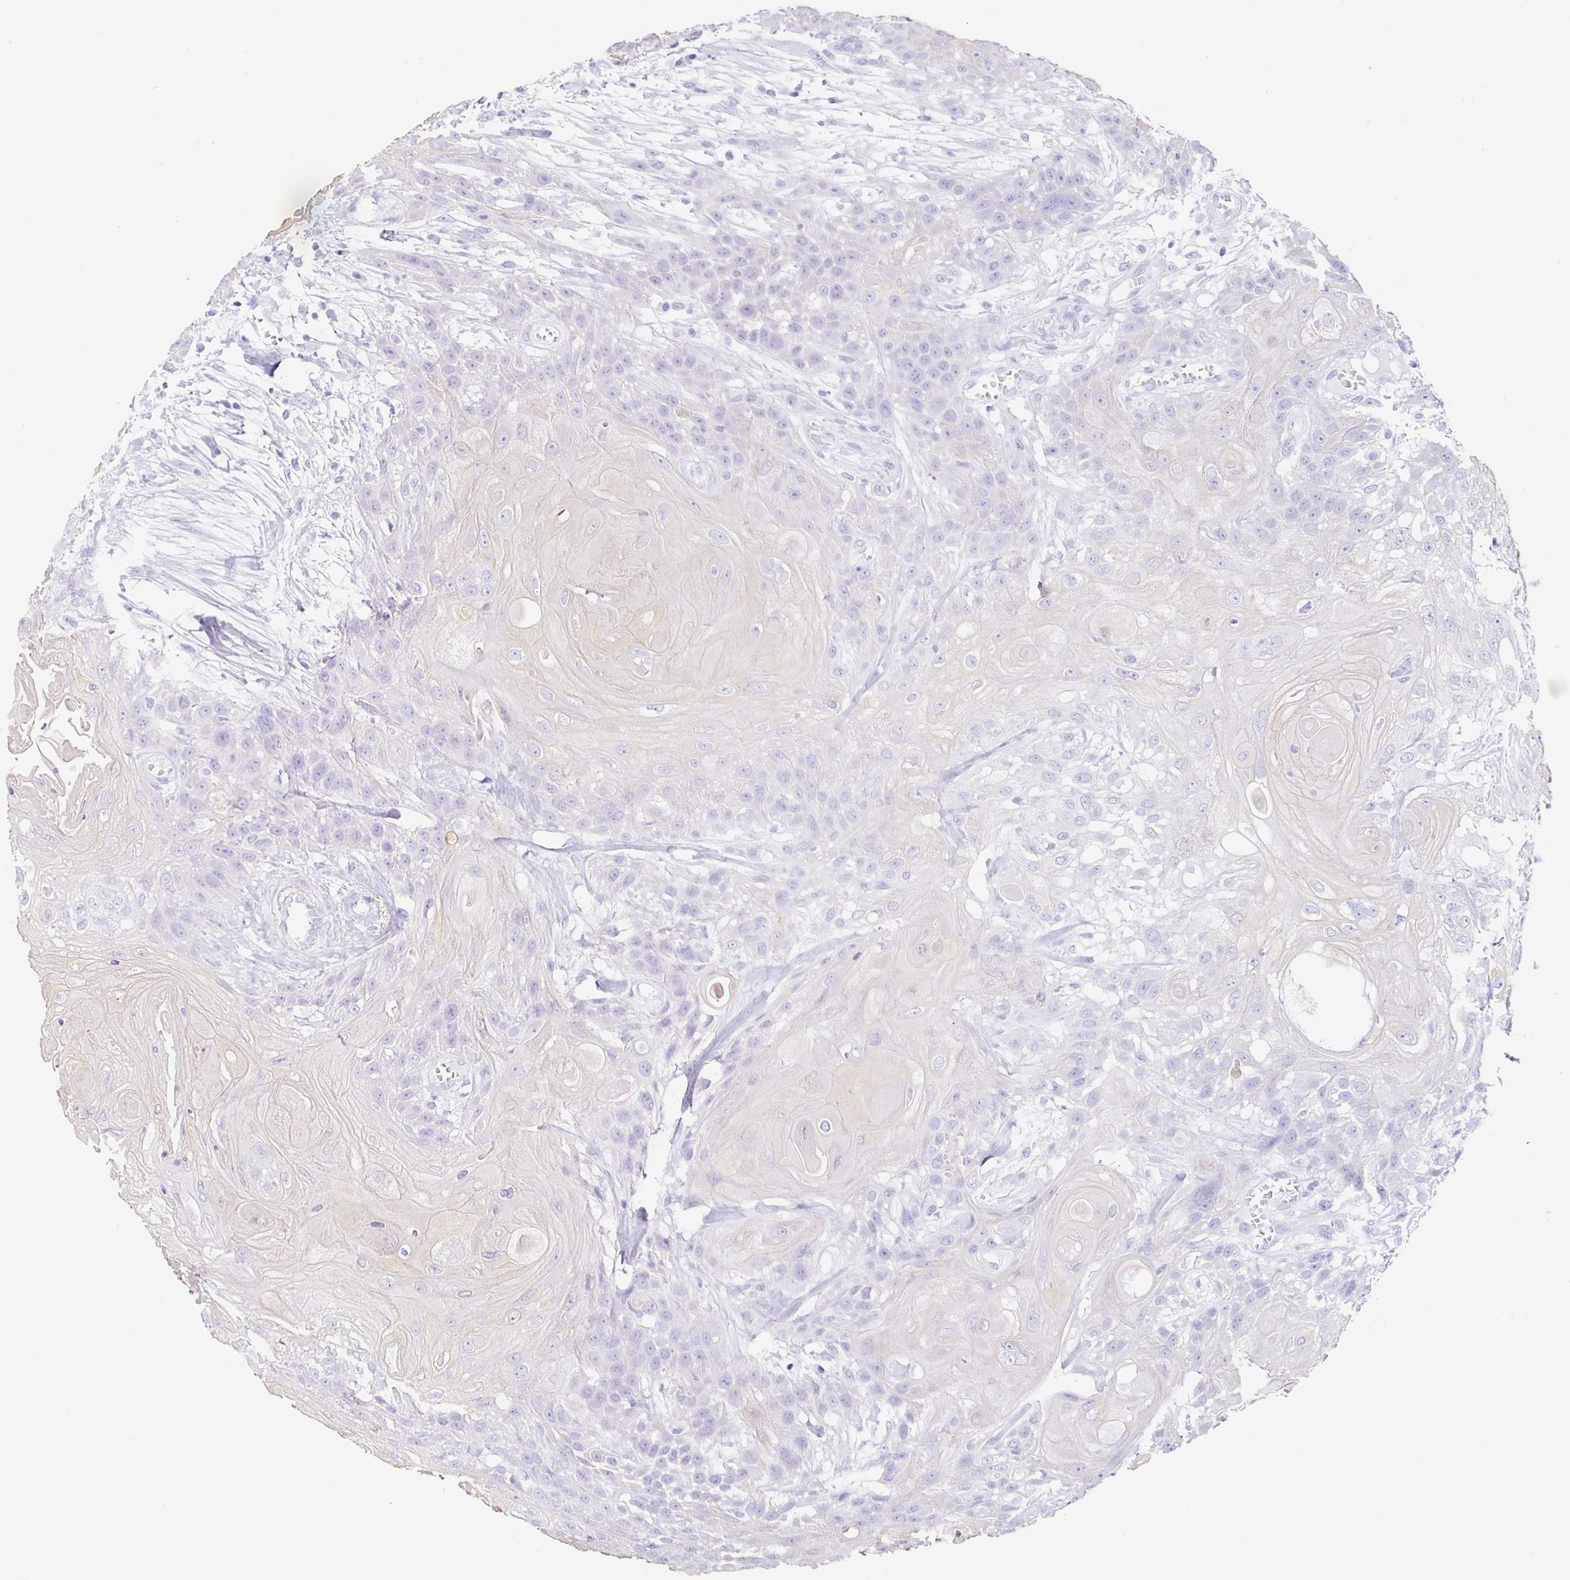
{"staining": {"intensity": "negative", "quantity": "none", "location": "none"}, "tissue": "head and neck cancer", "cell_type": "Tumor cells", "image_type": "cancer", "snomed": [{"axis": "morphology", "description": "Squamous cell carcinoma, NOS"}, {"axis": "topography", "description": "Head-Neck"}], "caption": "Immunohistochemistry photomicrograph of neoplastic tissue: head and neck squamous cell carcinoma stained with DAB exhibits no significant protein staining in tumor cells.", "gene": "CLDND2", "patient": {"sex": "female", "age": 43}}